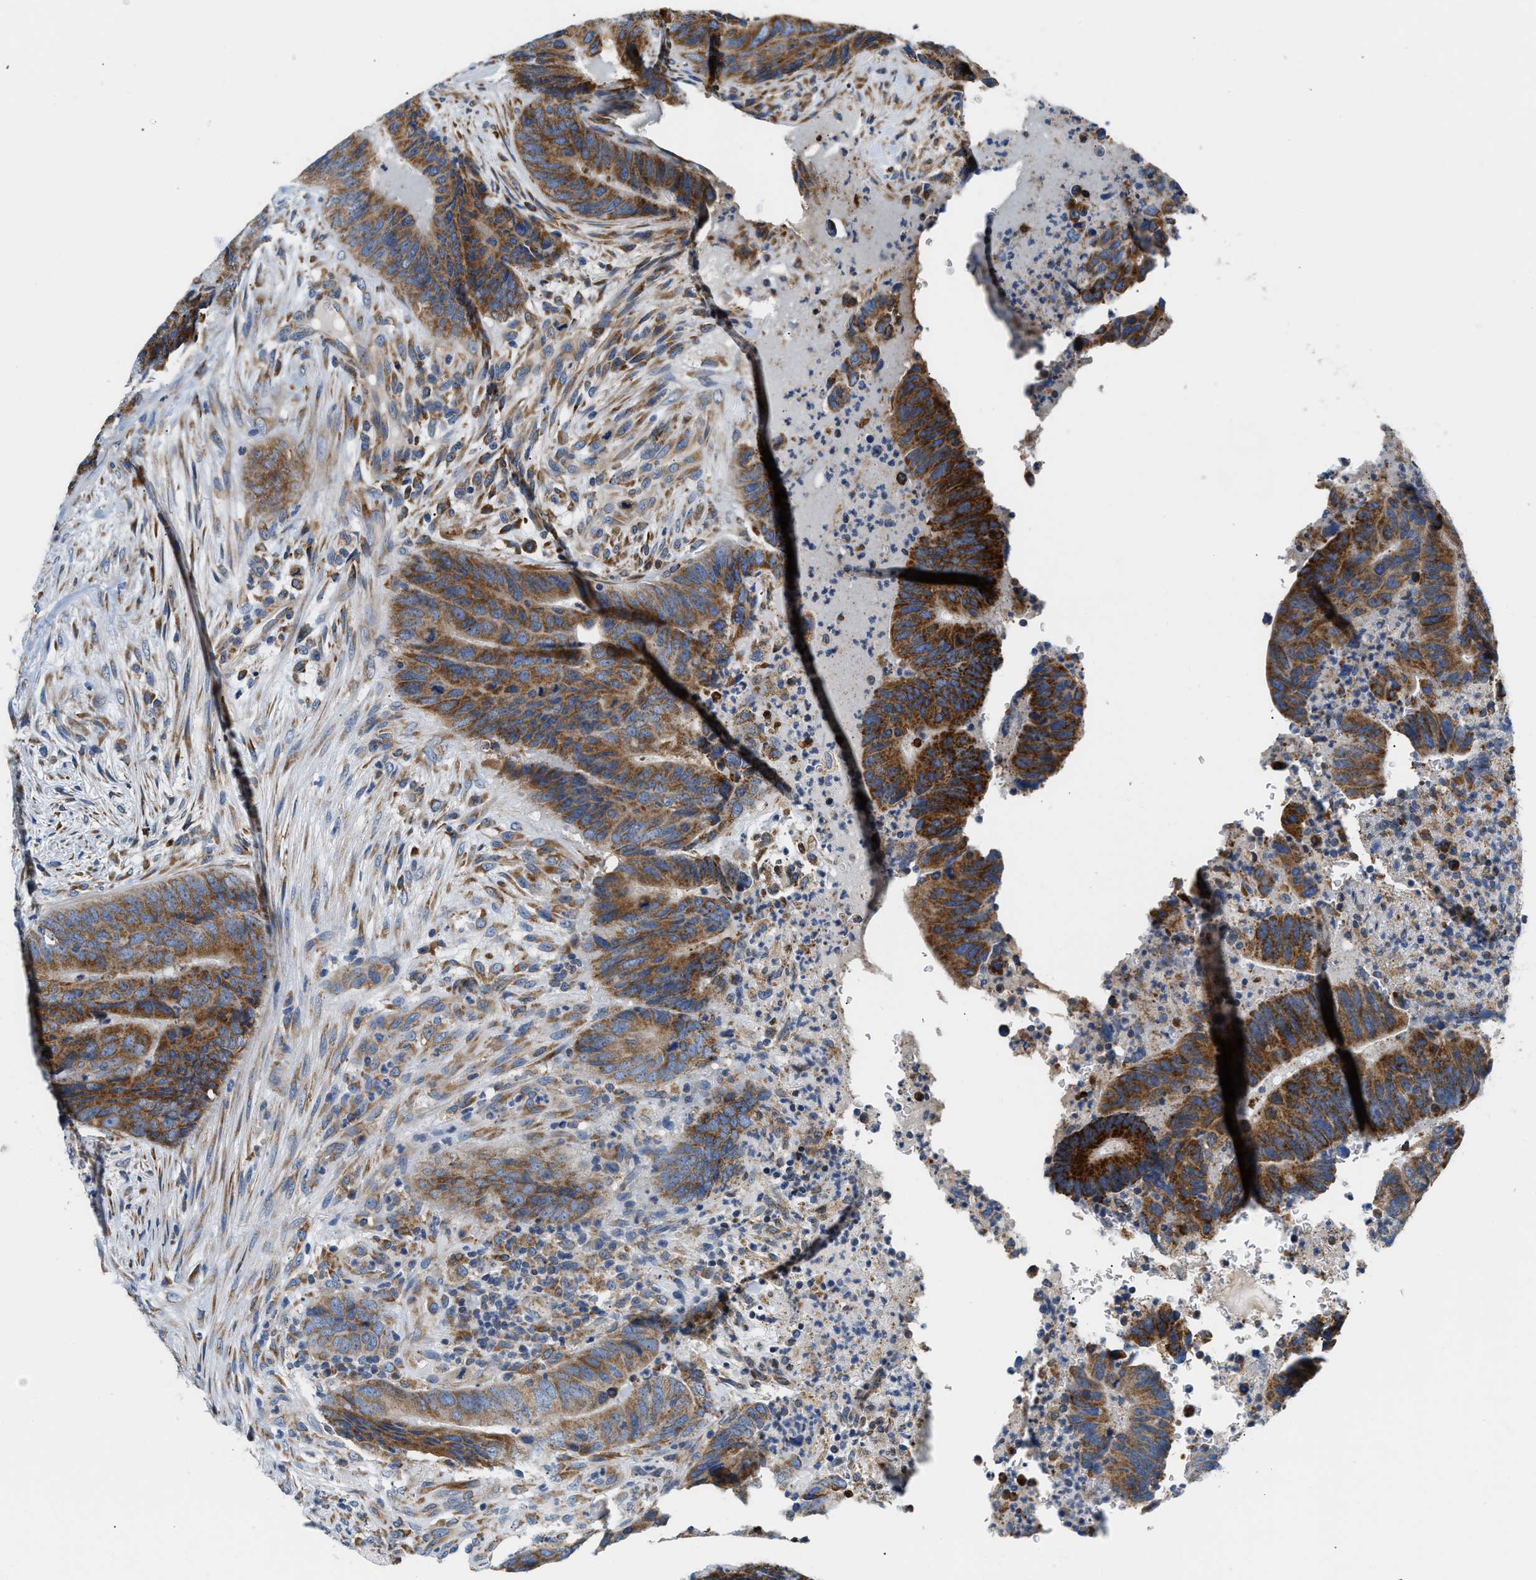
{"staining": {"intensity": "strong", "quantity": ">75%", "location": "cytoplasmic/membranous"}, "tissue": "colorectal cancer", "cell_type": "Tumor cells", "image_type": "cancer", "snomed": [{"axis": "morphology", "description": "Adenocarcinoma, NOS"}, {"axis": "topography", "description": "Colon"}], "caption": "The histopathology image exhibits immunohistochemical staining of colorectal cancer (adenocarcinoma). There is strong cytoplasmic/membranous staining is seen in approximately >75% of tumor cells.", "gene": "HDHD3", "patient": {"sex": "male", "age": 56}}